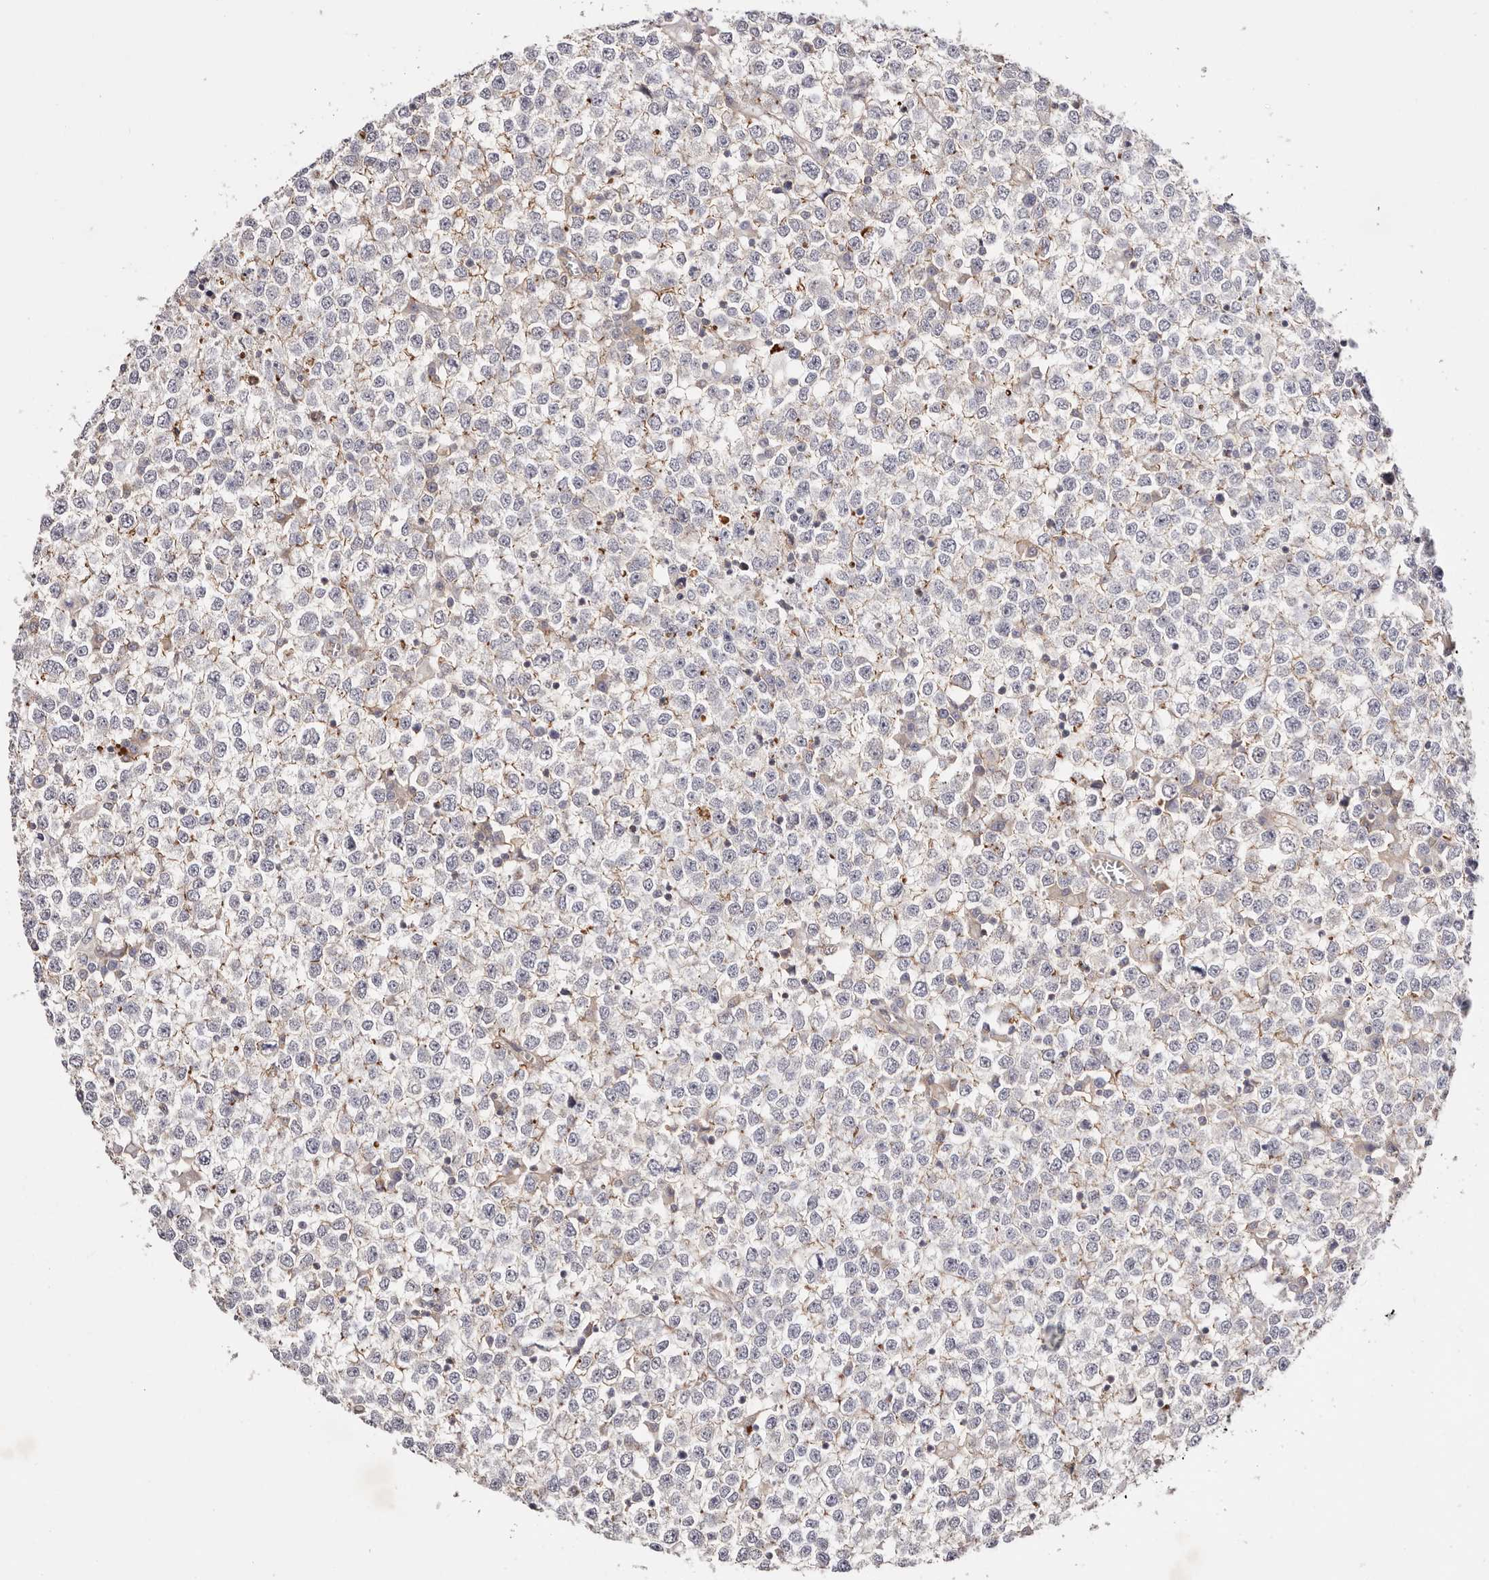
{"staining": {"intensity": "weak", "quantity": ">75%", "location": "cytoplasmic/membranous"}, "tissue": "testis cancer", "cell_type": "Tumor cells", "image_type": "cancer", "snomed": [{"axis": "morphology", "description": "Seminoma, NOS"}, {"axis": "topography", "description": "Testis"}], "caption": "Seminoma (testis) stained for a protein demonstrates weak cytoplasmic/membranous positivity in tumor cells. Immunohistochemistry (ihc) stains the protein in brown and the nuclei are stained blue.", "gene": "SLC35B2", "patient": {"sex": "male", "age": 65}}